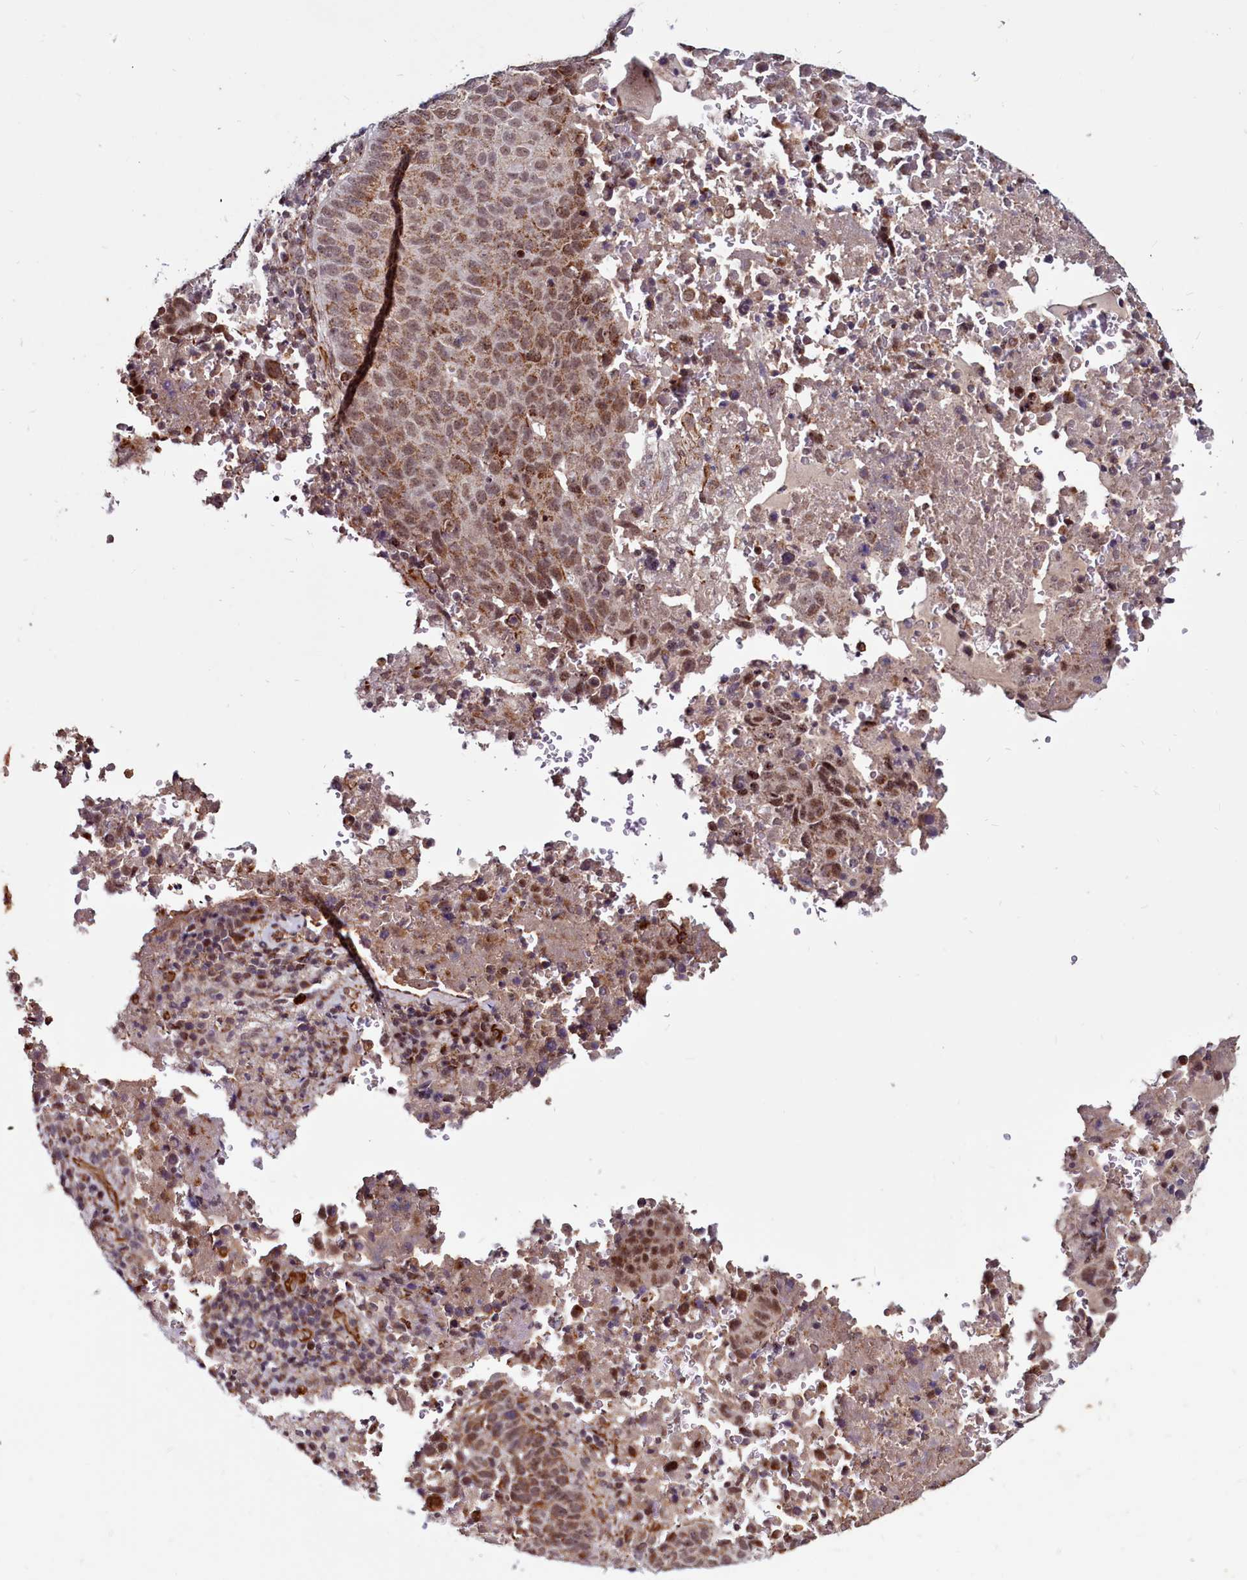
{"staining": {"intensity": "moderate", "quantity": ">75%", "location": "cytoplasmic/membranous,nuclear"}, "tissue": "lung cancer", "cell_type": "Tumor cells", "image_type": "cancer", "snomed": [{"axis": "morphology", "description": "Squamous cell carcinoma, NOS"}, {"axis": "topography", "description": "Lung"}], "caption": "Squamous cell carcinoma (lung) stained with a protein marker displays moderate staining in tumor cells.", "gene": "CLK3", "patient": {"sex": "male", "age": 73}}